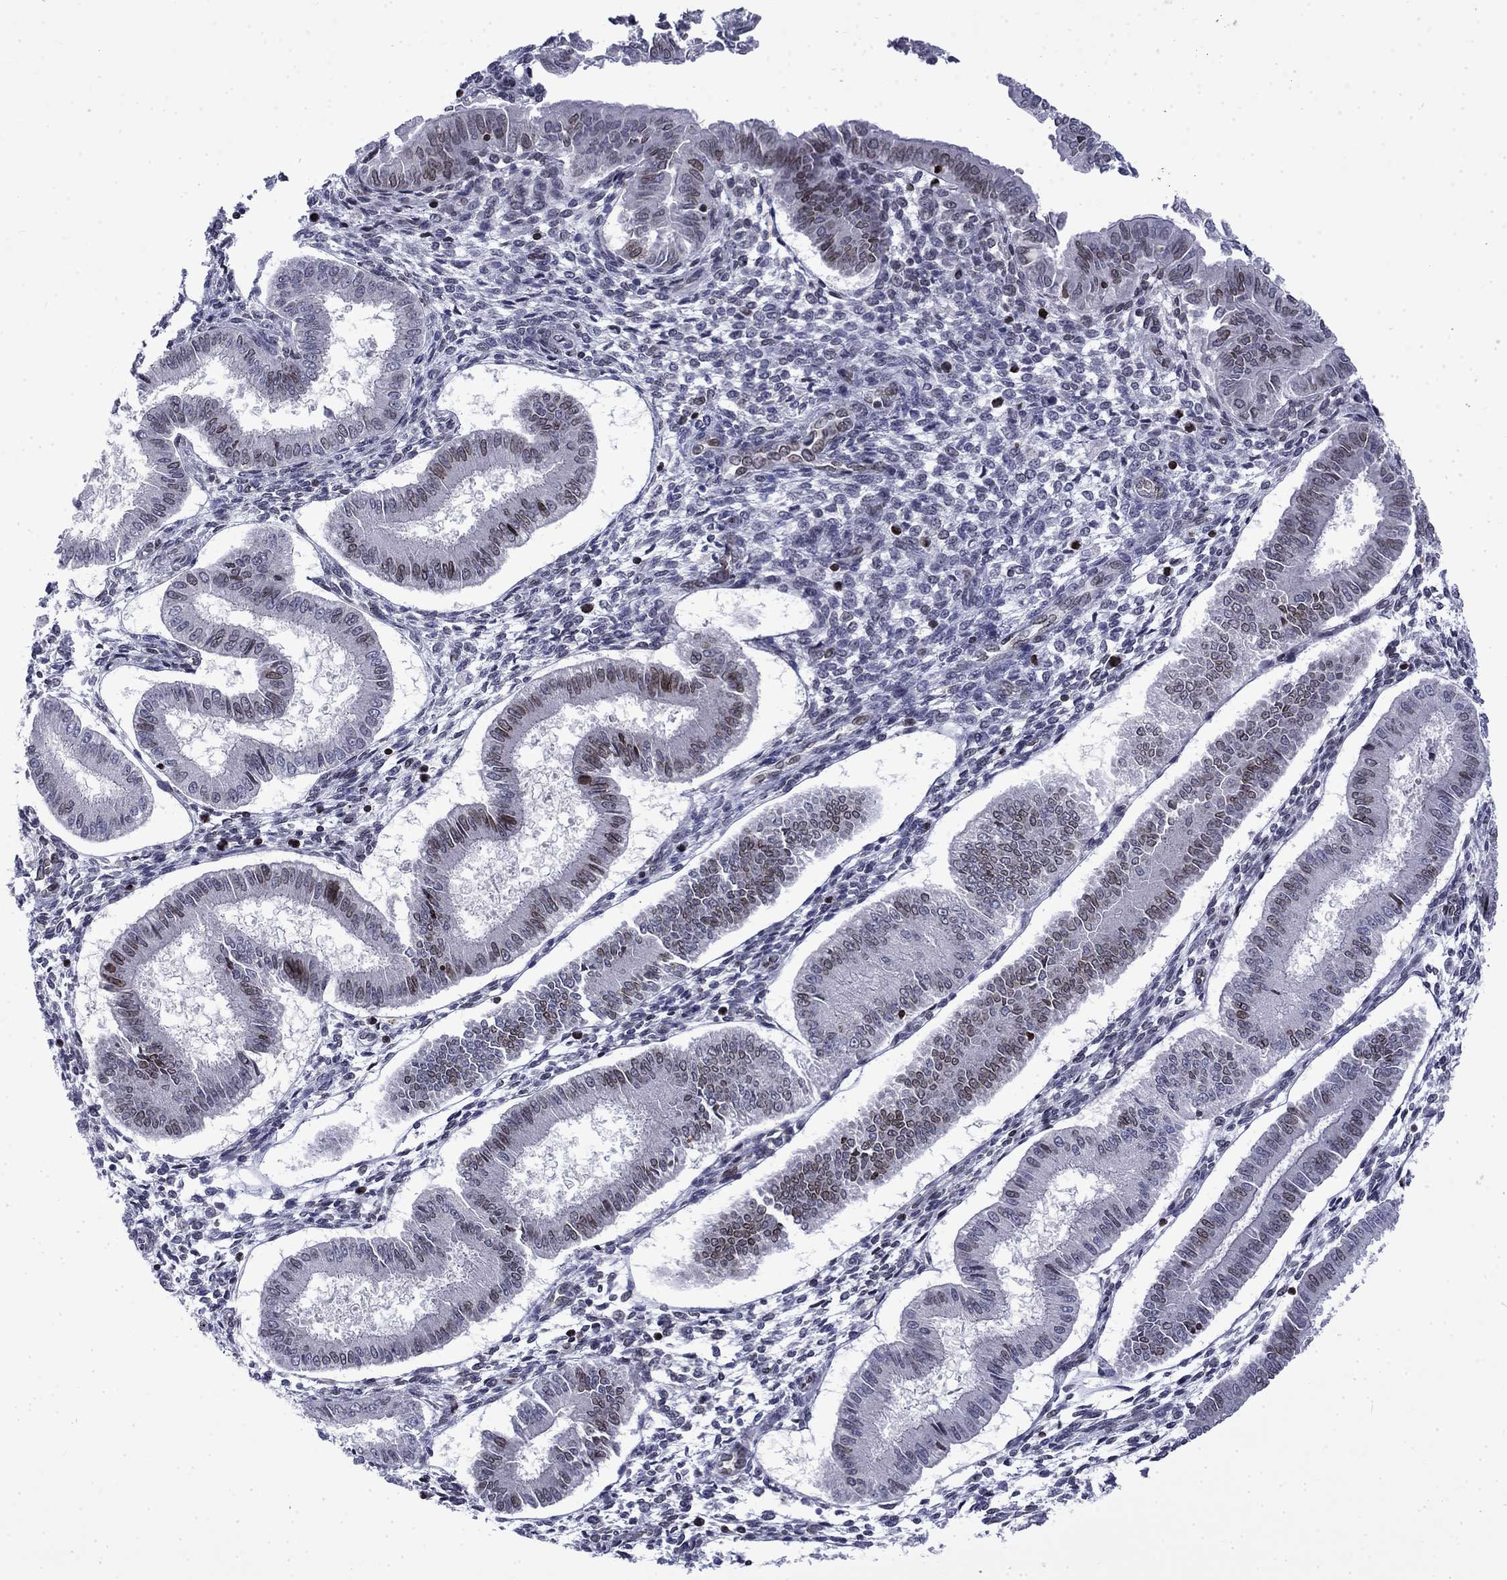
{"staining": {"intensity": "negative", "quantity": "none", "location": "none"}, "tissue": "endometrium", "cell_type": "Cells in endometrial stroma", "image_type": "normal", "snomed": [{"axis": "morphology", "description": "Normal tissue, NOS"}, {"axis": "topography", "description": "Endometrium"}], "caption": "IHC histopathology image of unremarkable endometrium stained for a protein (brown), which shows no expression in cells in endometrial stroma. (DAB immunohistochemistry (IHC), high magnification).", "gene": "SLA", "patient": {"sex": "female", "age": 43}}